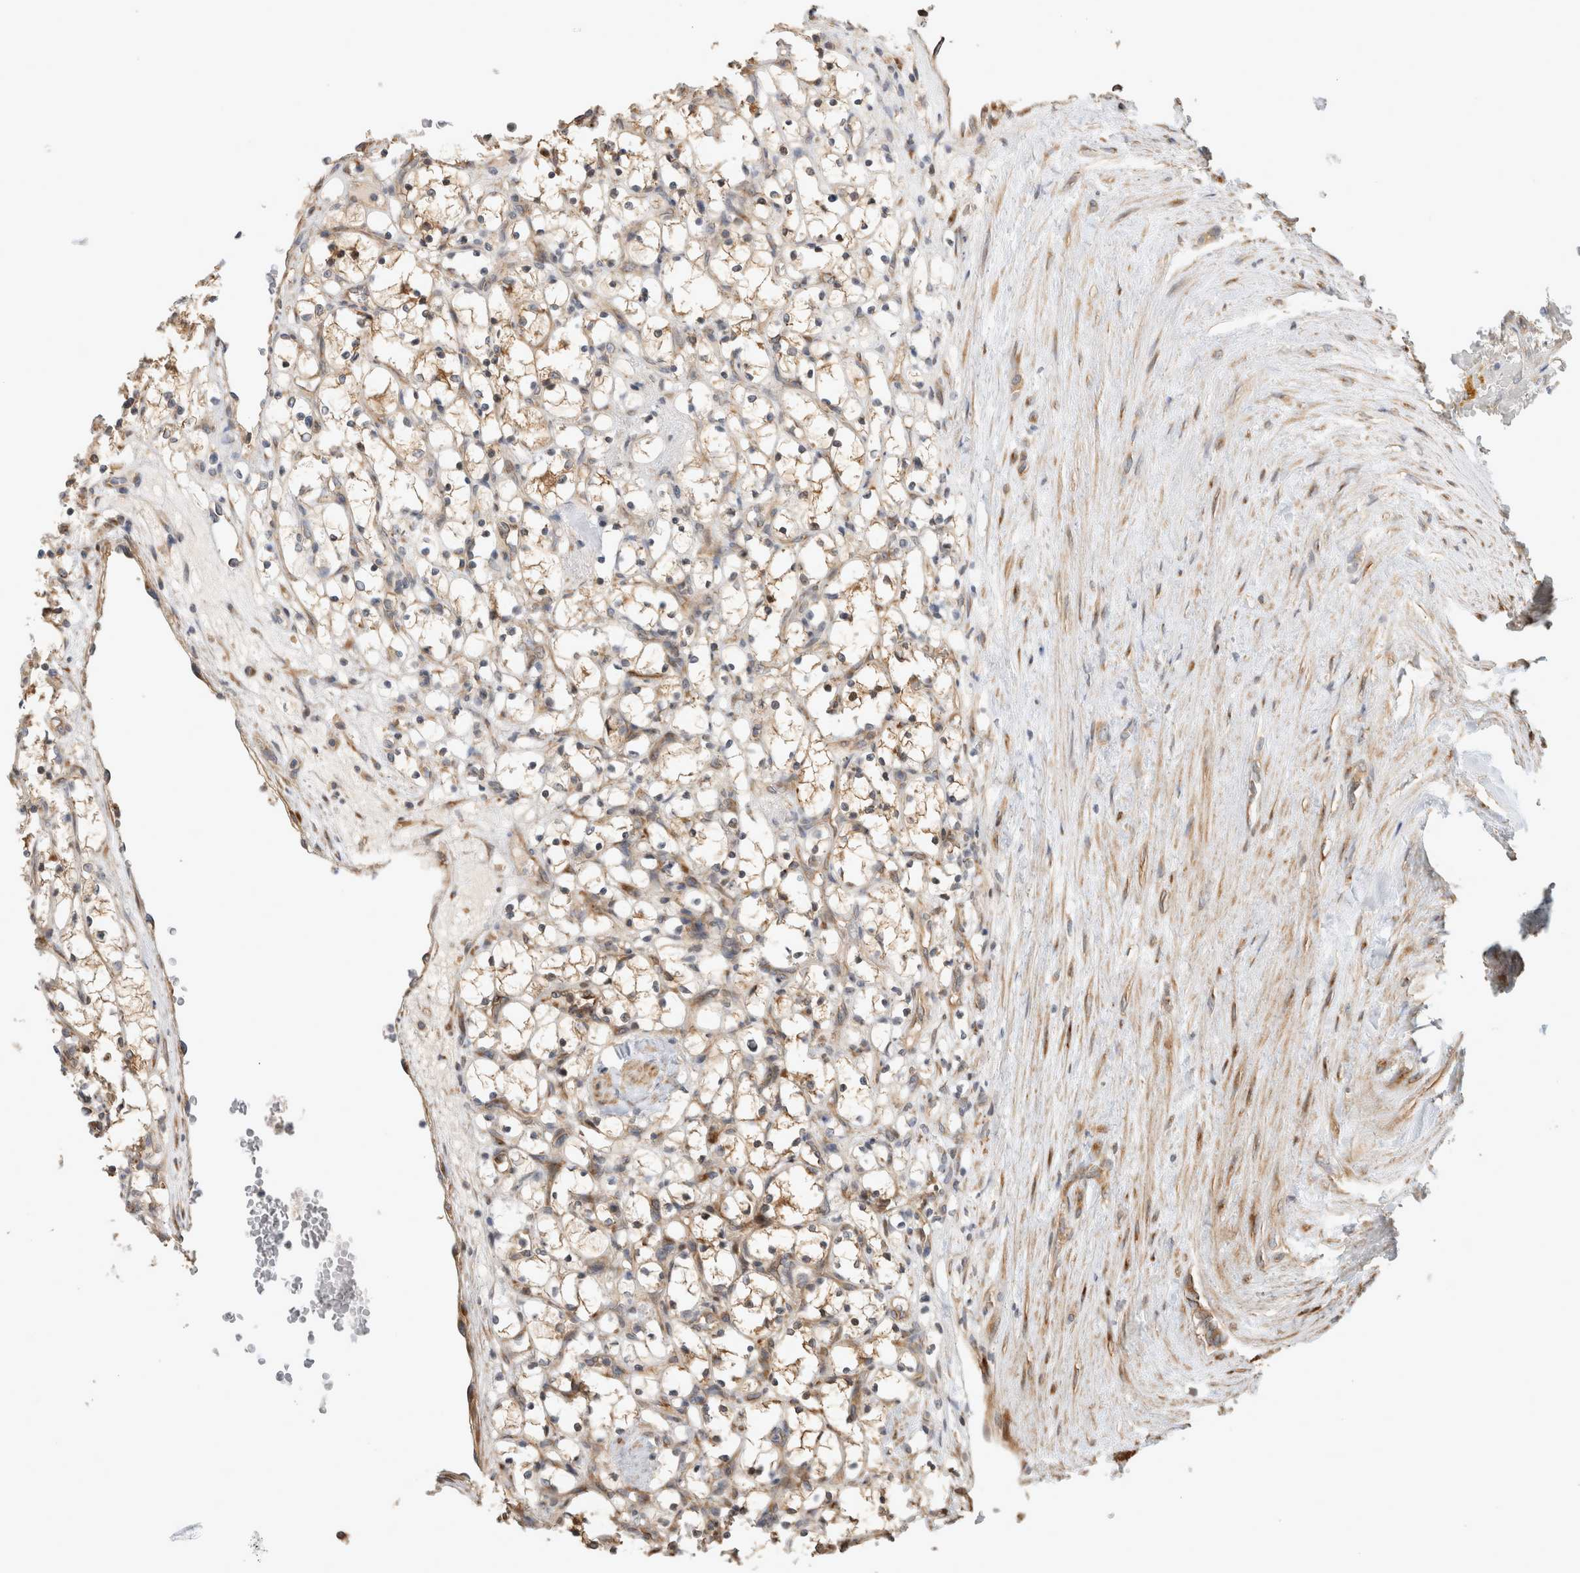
{"staining": {"intensity": "moderate", "quantity": "25%-75%", "location": "cytoplasmic/membranous"}, "tissue": "renal cancer", "cell_type": "Tumor cells", "image_type": "cancer", "snomed": [{"axis": "morphology", "description": "Adenocarcinoma, NOS"}, {"axis": "topography", "description": "Kidney"}], "caption": "Human renal cancer stained with a brown dye shows moderate cytoplasmic/membranous positive staining in approximately 25%-75% of tumor cells.", "gene": "PCDHB15", "patient": {"sex": "female", "age": 69}}